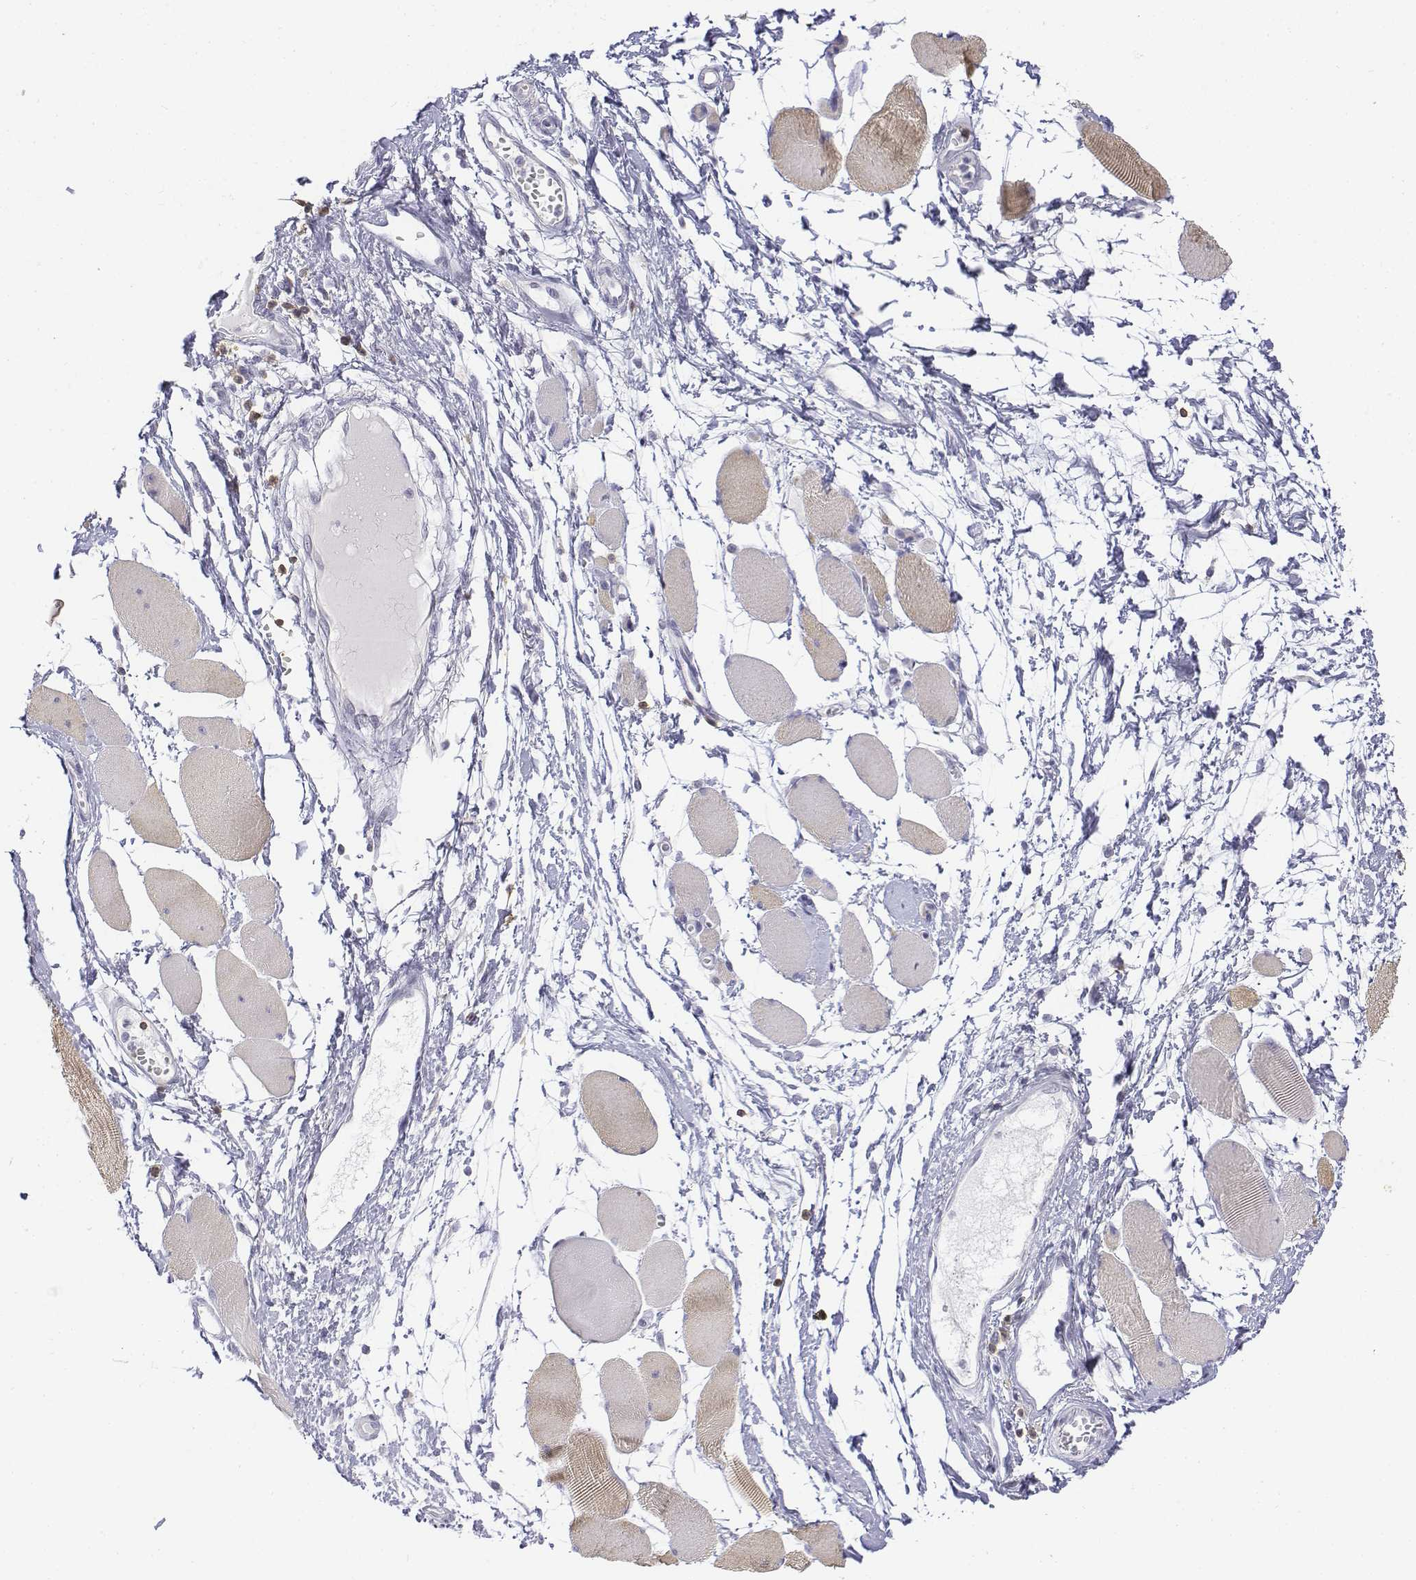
{"staining": {"intensity": "negative", "quantity": "none", "location": "none"}, "tissue": "skeletal muscle", "cell_type": "Myocytes", "image_type": "normal", "snomed": [{"axis": "morphology", "description": "Normal tissue, NOS"}, {"axis": "topography", "description": "Skeletal muscle"}], "caption": "High magnification brightfield microscopy of unremarkable skeletal muscle stained with DAB (3,3'-diaminobenzidine) (brown) and counterstained with hematoxylin (blue): myocytes show no significant expression.", "gene": "CD3E", "patient": {"sex": "female", "age": 75}}